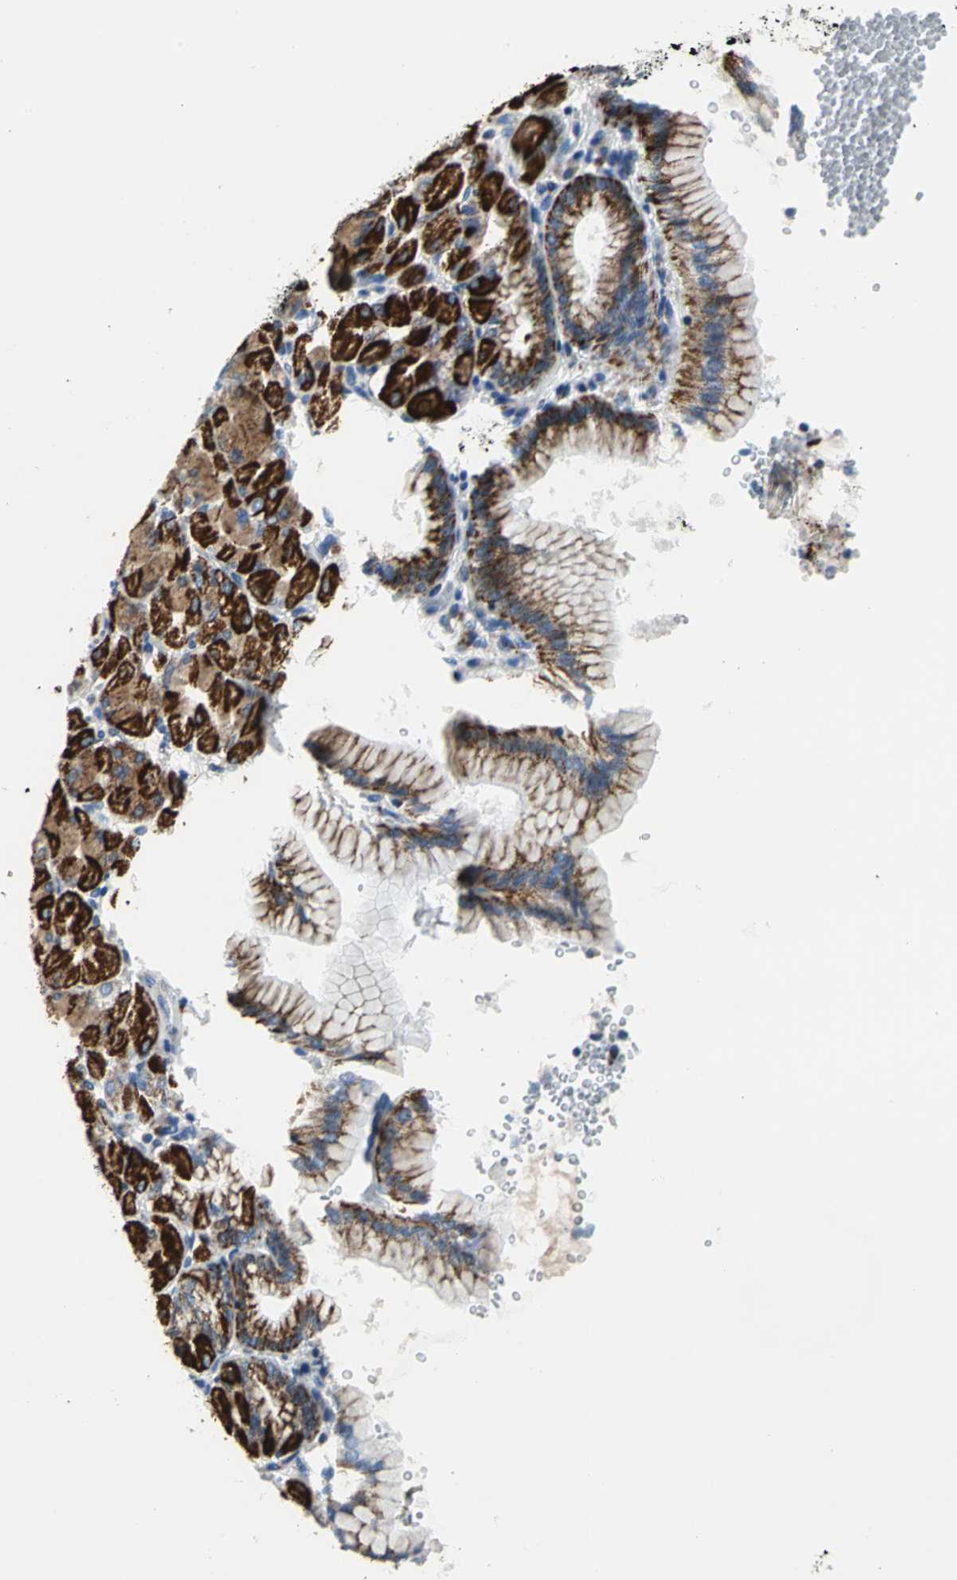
{"staining": {"intensity": "moderate", "quantity": ">75%", "location": "cytoplasmic/membranous"}, "tissue": "stomach", "cell_type": "Glandular cells", "image_type": "normal", "snomed": [{"axis": "morphology", "description": "Normal tissue, NOS"}, {"axis": "topography", "description": "Stomach, upper"}], "caption": "Protein expression analysis of normal stomach exhibits moderate cytoplasmic/membranous staining in about >75% of glandular cells.", "gene": "IFI6", "patient": {"sex": "female", "age": 56}}